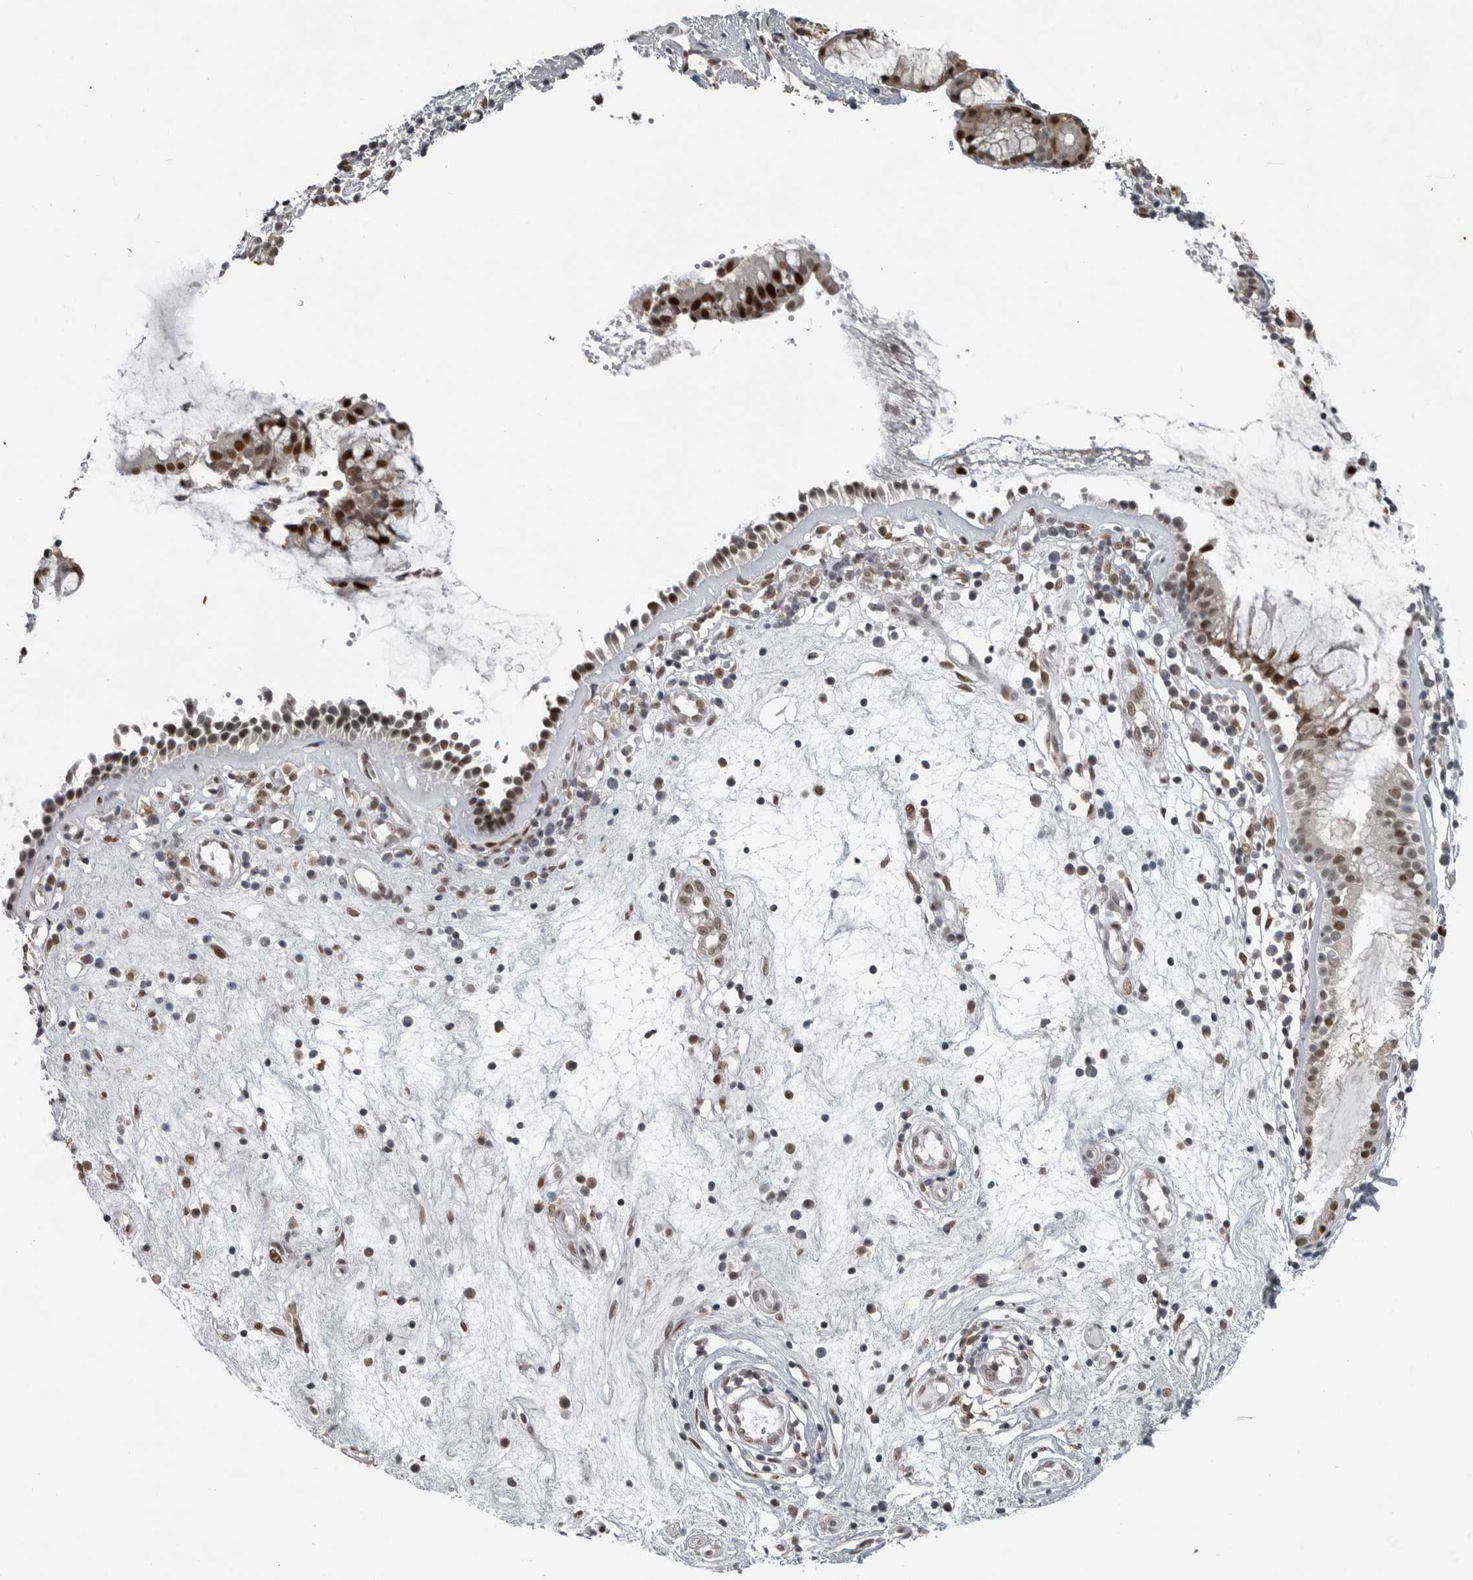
{"staining": {"intensity": "strong", "quantity": ">75%", "location": "nuclear"}, "tissue": "nasopharynx", "cell_type": "Respiratory epithelial cells", "image_type": "normal", "snomed": [{"axis": "morphology", "description": "Normal tissue, NOS"}, {"axis": "topography", "description": "Nasopharynx"}], "caption": "A micrograph of human nasopharynx stained for a protein displays strong nuclear brown staining in respiratory epithelial cells.", "gene": "C8orf58", "patient": {"sex": "female", "age": 39}}